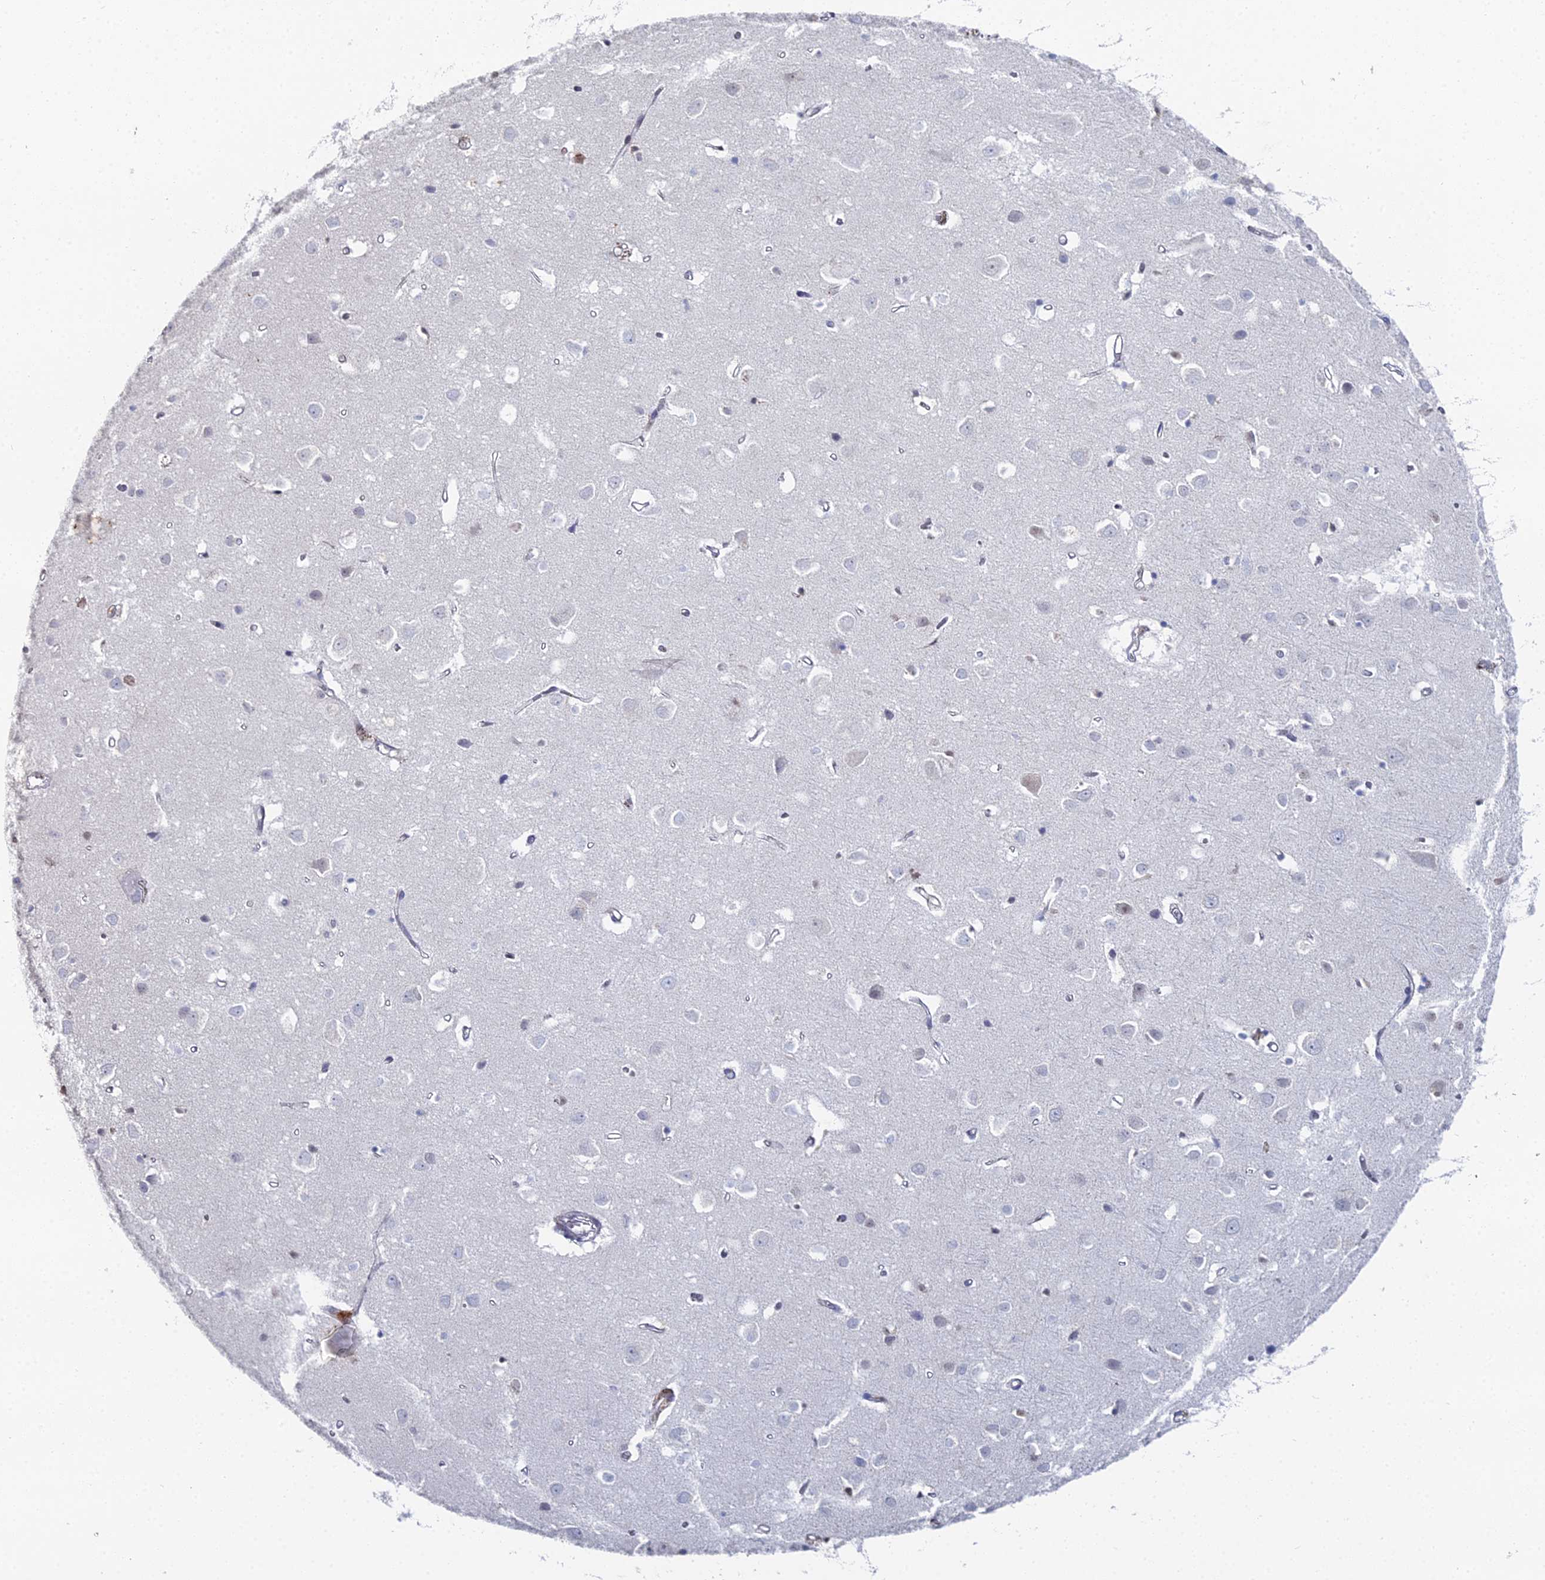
{"staining": {"intensity": "negative", "quantity": "none", "location": "none"}, "tissue": "cerebral cortex", "cell_type": "Endothelial cells", "image_type": "normal", "snomed": [{"axis": "morphology", "description": "Normal tissue, NOS"}, {"axis": "topography", "description": "Cerebral cortex"}], "caption": "This histopathology image is of benign cerebral cortex stained with immunohistochemistry (IHC) to label a protein in brown with the nuclei are counter-stained blue. There is no positivity in endothelial cells. Nuclei are stained in blue.", "gene": "GSC2", "patient": {"sex": "female", "age": 64}}